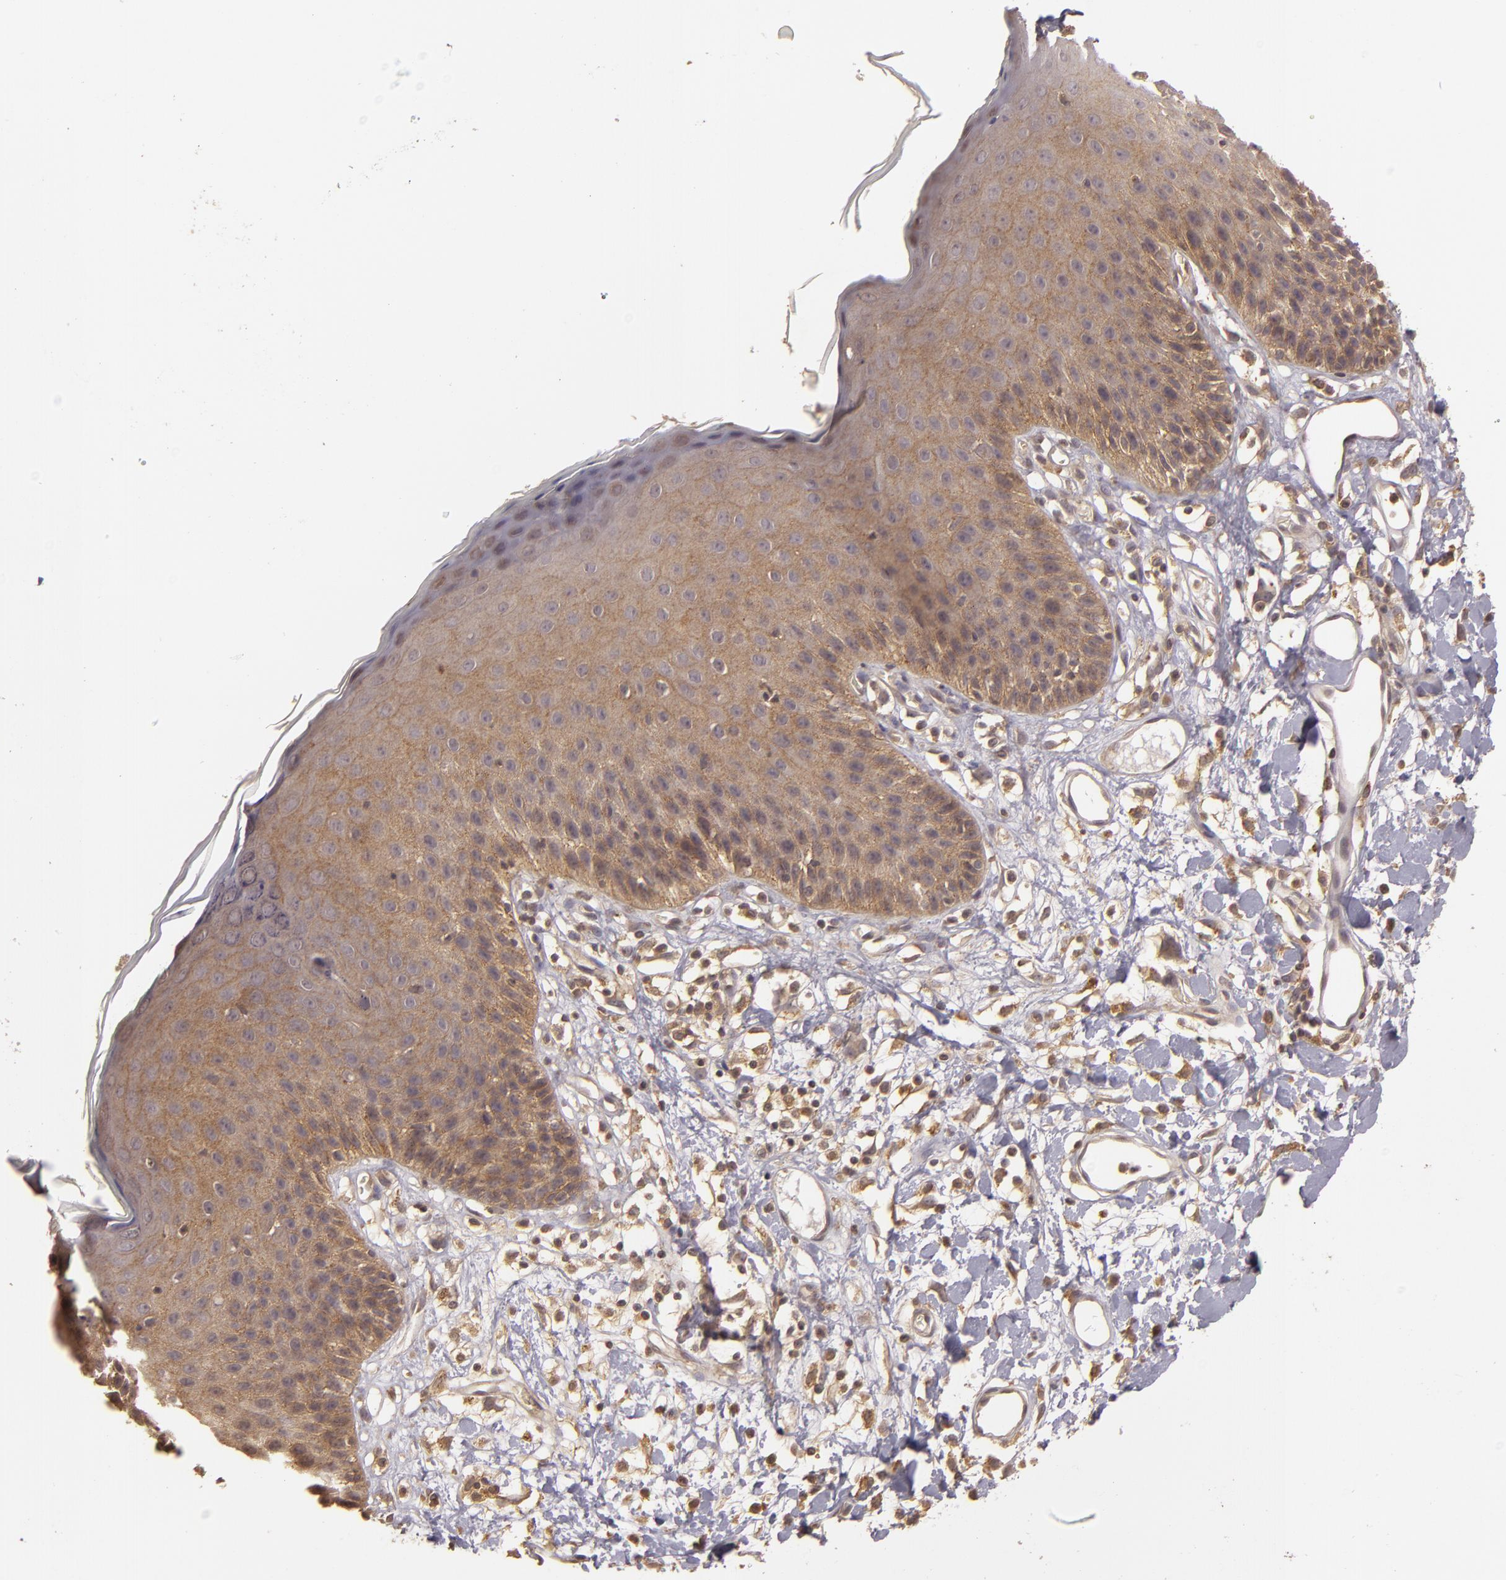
{"staining": {"intensity": "moderate", "quantity": ">75%", "location": "cytoplasmic/membranous"}, "tissue": "skin", "cell_type": "Epidermal cells", "image_type": "normal", "snomed": [{"axis": "morphology", "description": "Normal tissue, NOS"}, {"axis": "topography", "description": "Vulva"}, {"axis": "topography", "description": "Peripheral nerve tissue"}], "caption": "This micrograph exhibits immunohistochemistry staining of normal skin, with medium moderate cytoplasmic/membranous staining in about >75% of epidermal cells.", "gene": "HRAS", "patient": {"sex": "female", "age": 68}}